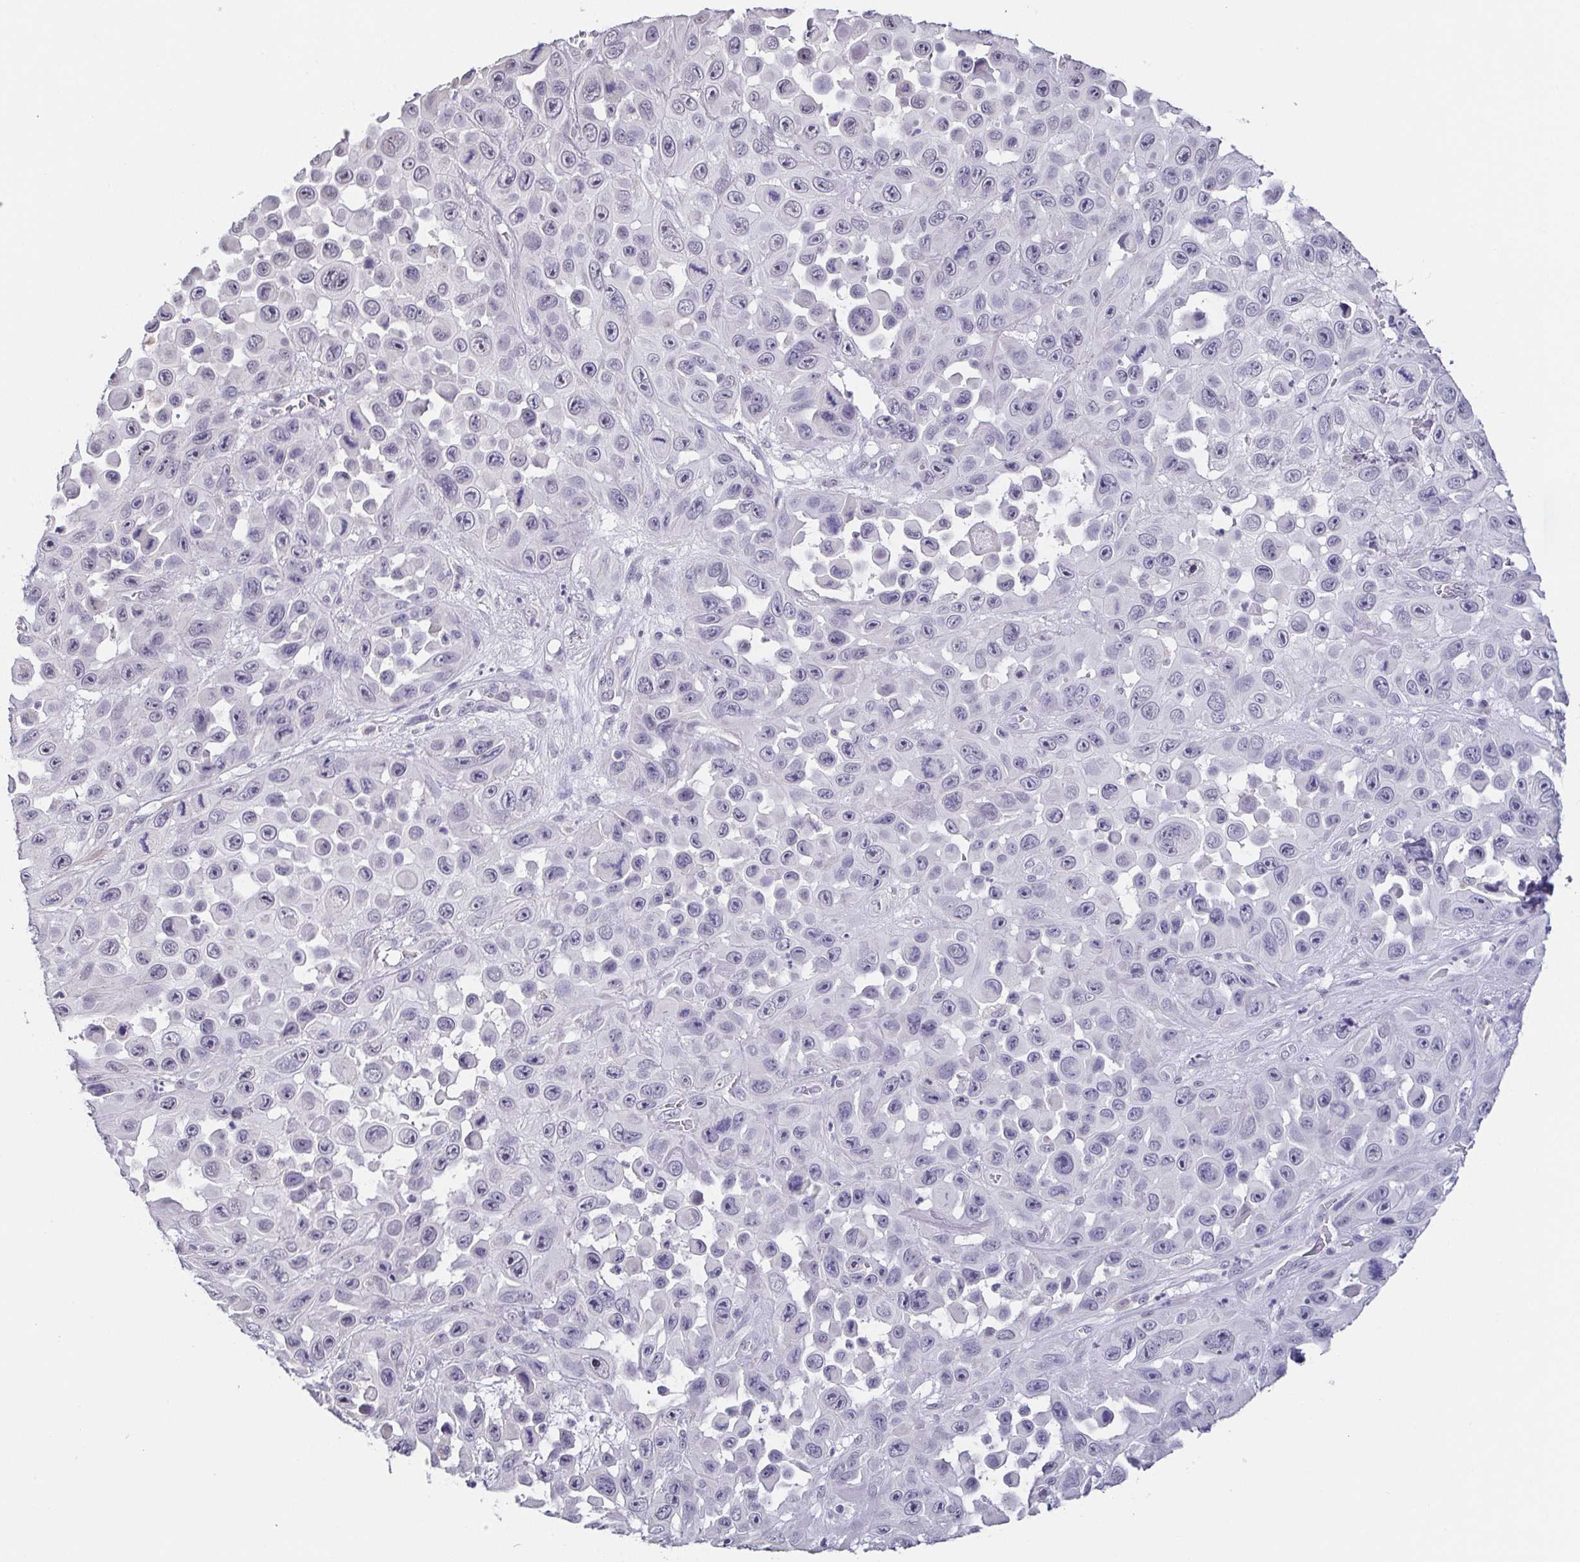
{"staining": {"intensity": "weak", "quantity": "<25%", "location": "nuclear"}, "tissue": "skin cancer", "cell_type": "Tumor cells", "image_type": "cancer", "snomed": [{"axis": "morphology", "description": "Squamous cell carcinoma, NOS"}, {"axis": "topography", "description": "Skin"}], "caption": "IHC histopathology image of neoplastic tissue: human squamous cell carcinoma (skin) stained with DAB reveals no significant protein staining in tumor cells.", "gene": "NEFH", "patient": {"sex": "male", "age": 81}}